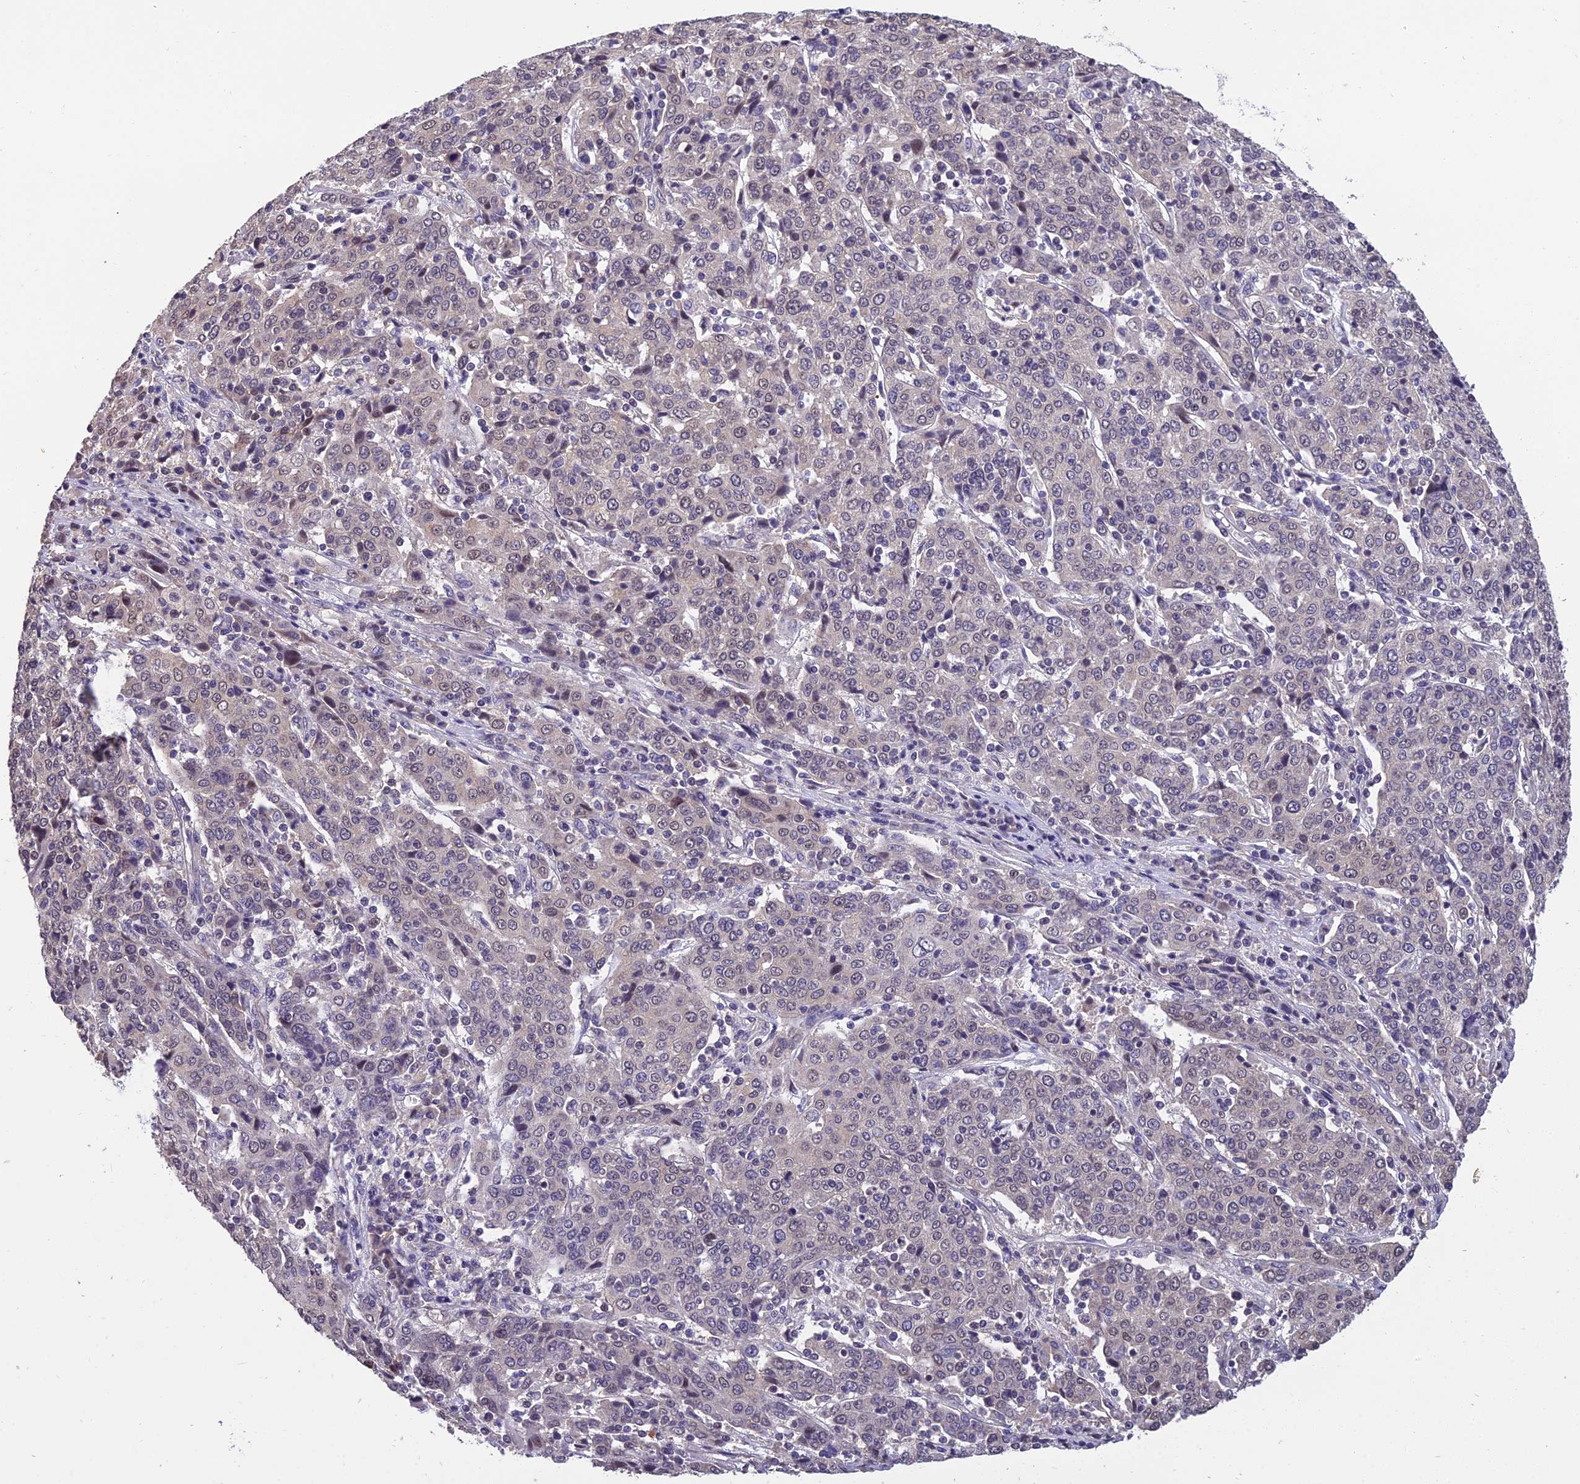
{"staining": {"intensity": "negative", "quantity": "none", "location": "none"}, "tissue": "cervical cancer", "cell_type": "Tumor cells", "image_type": "cancer", "snomed": [{"axis": "morphology", "description": "Squamous cell carcinoma, NOS"}, {"axis": "topography", "description": "Cervix"}], "caption": "Human cervical squamous cell carcinoma stained for a protein using immunohistochemistry exhibits no staining in tumor cells.", "gene": "GRWD1", "patient": {"sex": "female", "age": 67}}